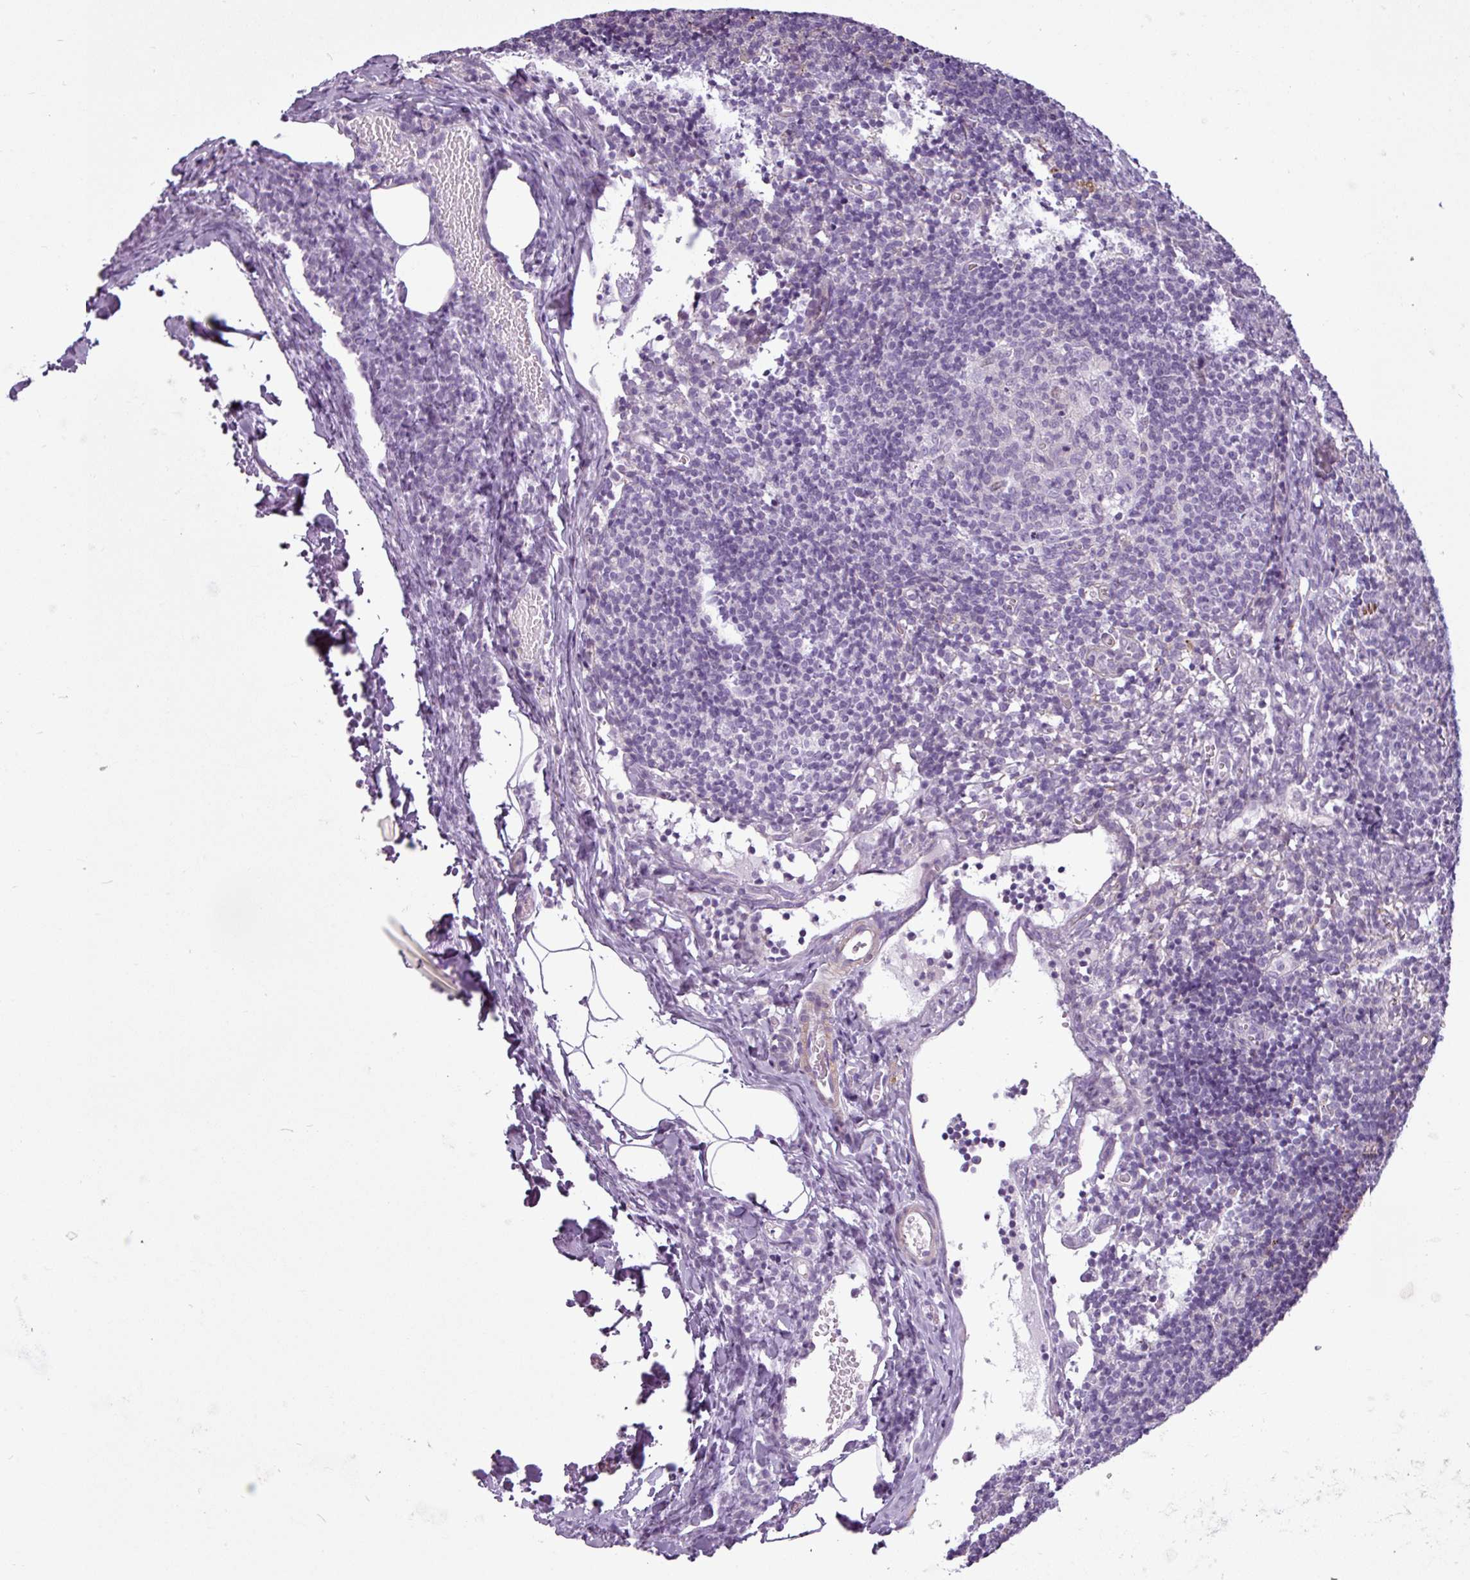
{"staining": {"intensity": "weak", "quantity": "<25%", "location": "cytoplasmic/membranous,nuclear"}, "tissue": "lymph node", "cell_type": "Germinal center cells", "image_type": "normal", "snomed": [{"axis": "morphology", "description": "Normal tissue, NOS"}, {"axis": "topography", "description": "Lymph node"}], "caption": "Germinal center cells show no significant positivity in unremarkable lymph node. Nuclei are stained in blue.", "gene": "ATP10A", "patient": {"sex": "female", "age": 37}}